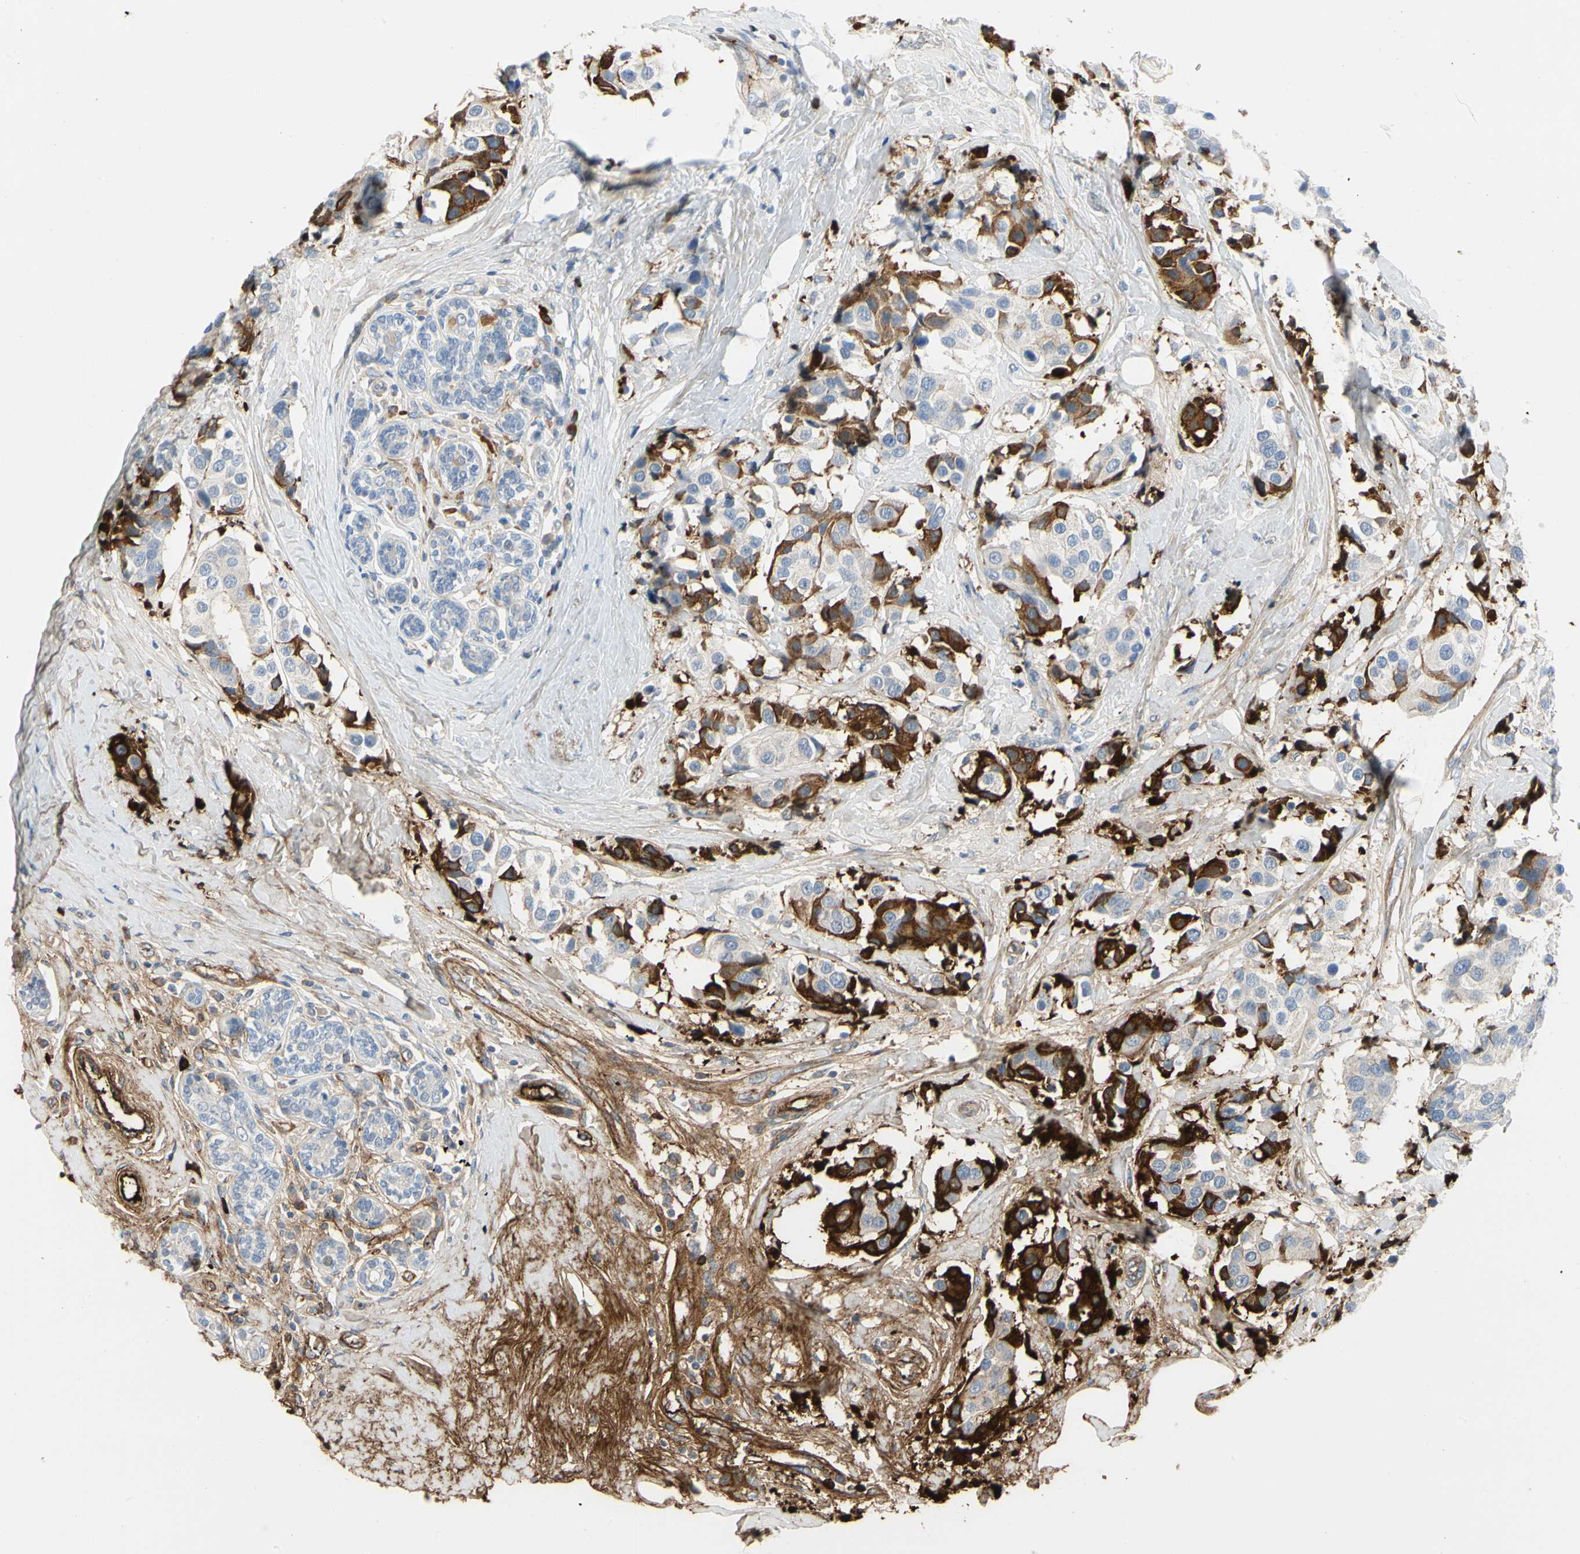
{"staining": {"intensity": "strong", "quantity": "<25%", "location": "cytoplasmic/membranous"}, "tissue": "breast cancer", "cell_type": "Tumor cells", "image_type": "cancer", "snomed": [{"axis": "morphology", "description": "Normal tissue, NOS"}, {"axis": "morphology", "description": "Duct carcinoma"}, {"axis": "topography", "description": "Breast"}], "caption": "A photomicrograph showing strong cytoplasmic/membranous staining in about <25% of tumor cells in breast cancer (infiltrating ductal carcinoma), as visualized by brown immunohistochemical staining.", "gene": "FGB", "patient": {"sex": "female", "age": 39}}